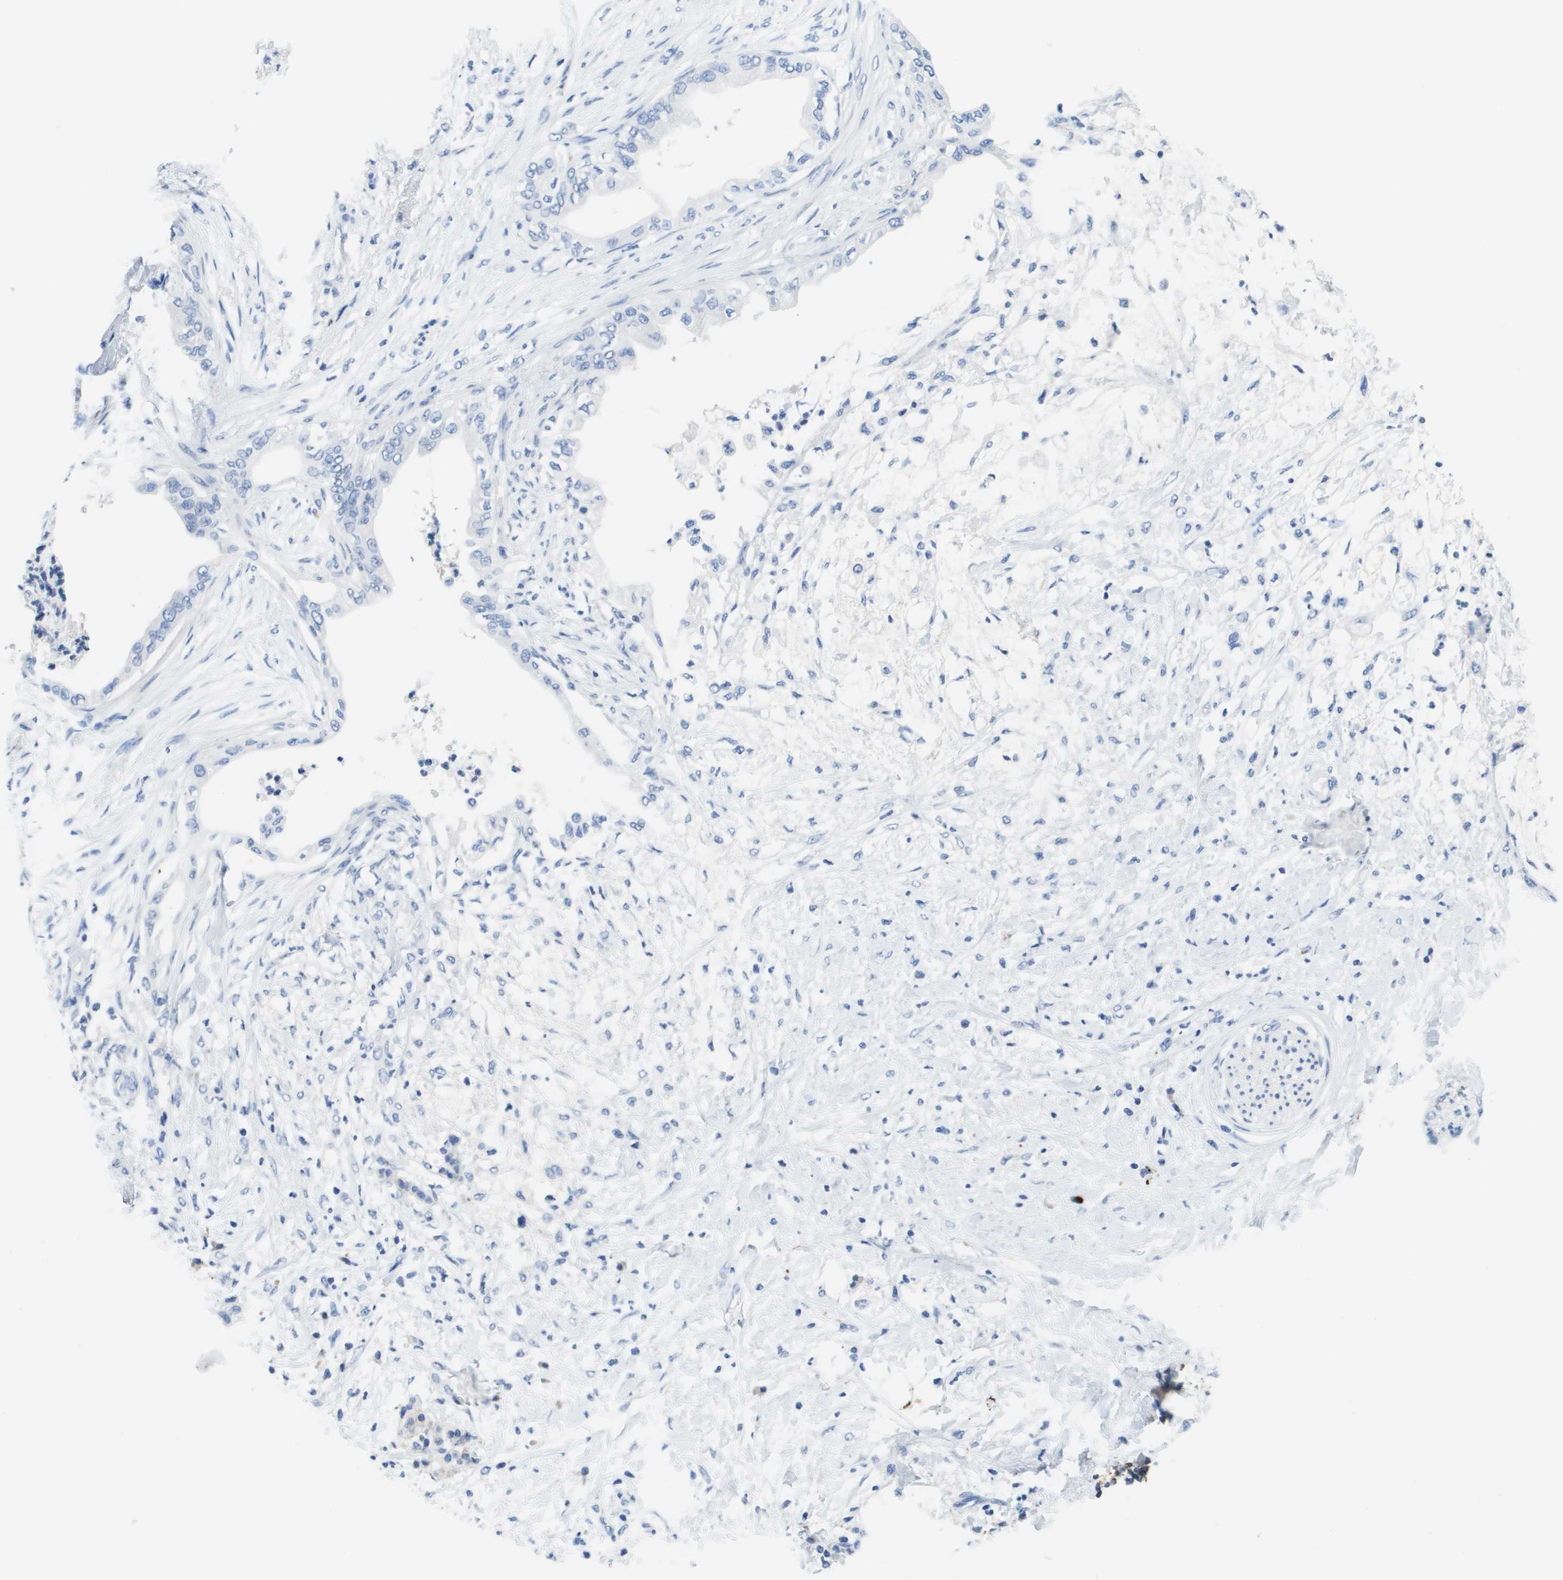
{"staining": {"intensity": "negative", "quantity": "none", "location": "none"}, "tissue": "pancreatic cancer", "cell_type": "Tumor cells", "image_type": "cancer", "snomed": [{"axis": "morphology", "description": "Normal tissue, NOS"}, {"axis": "morphology", "description": "Adenocarcinoma, NOS"}, {"axis": "topography", "description": "Pancreas"}, {"axis": "topography", "description": "Duodenum"}], "caption": "An immunohistochemistry (IHC) photomicrograph of pancreatic cancer (adenocarcinoma) is shown. There is no staining in tumor cells of pancreatic cancer (adenocarcinoma).", "gene": "MS4A1", "patient": {"sex": "female", "age": 60}}